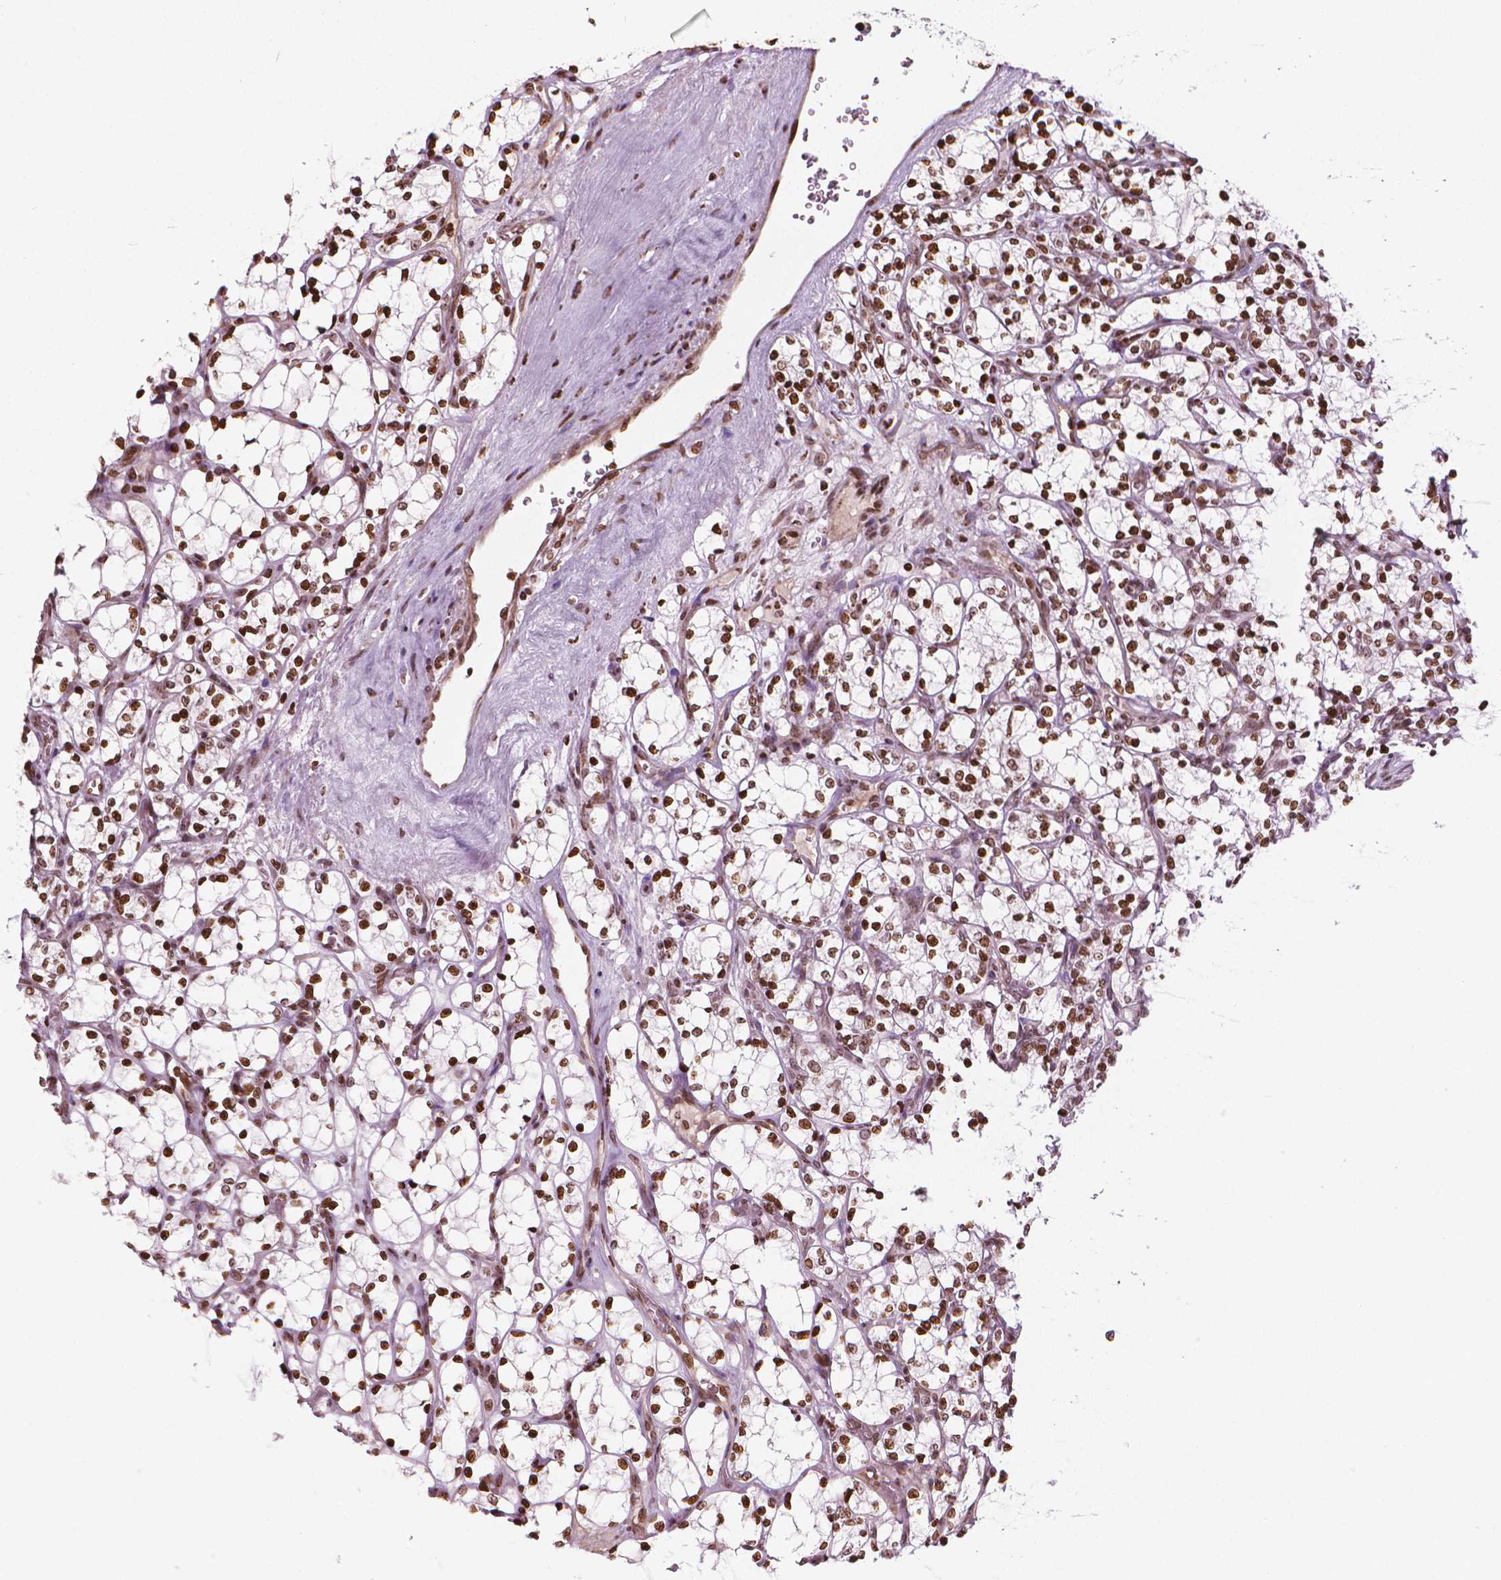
{"staining": {"intensity": "strong", "quantity": ">75%", "location": "nuclear"}, "tissue": "renal cancer", "cell_type": "Tumor cells", "image_type": "cancer", "snomed": [{"axis": "morphology", "description": "Adenocarcinoma, NOS"}, {"axis": "topography", "description": "Kidney"}], "caption": "The image exhibits staining of renal cancer, revealing strong nuclear protein positivity (brown color) within tumor cells.", "gene": "PIP4K2A", "patient": {"sex": "female", "age": 69}}